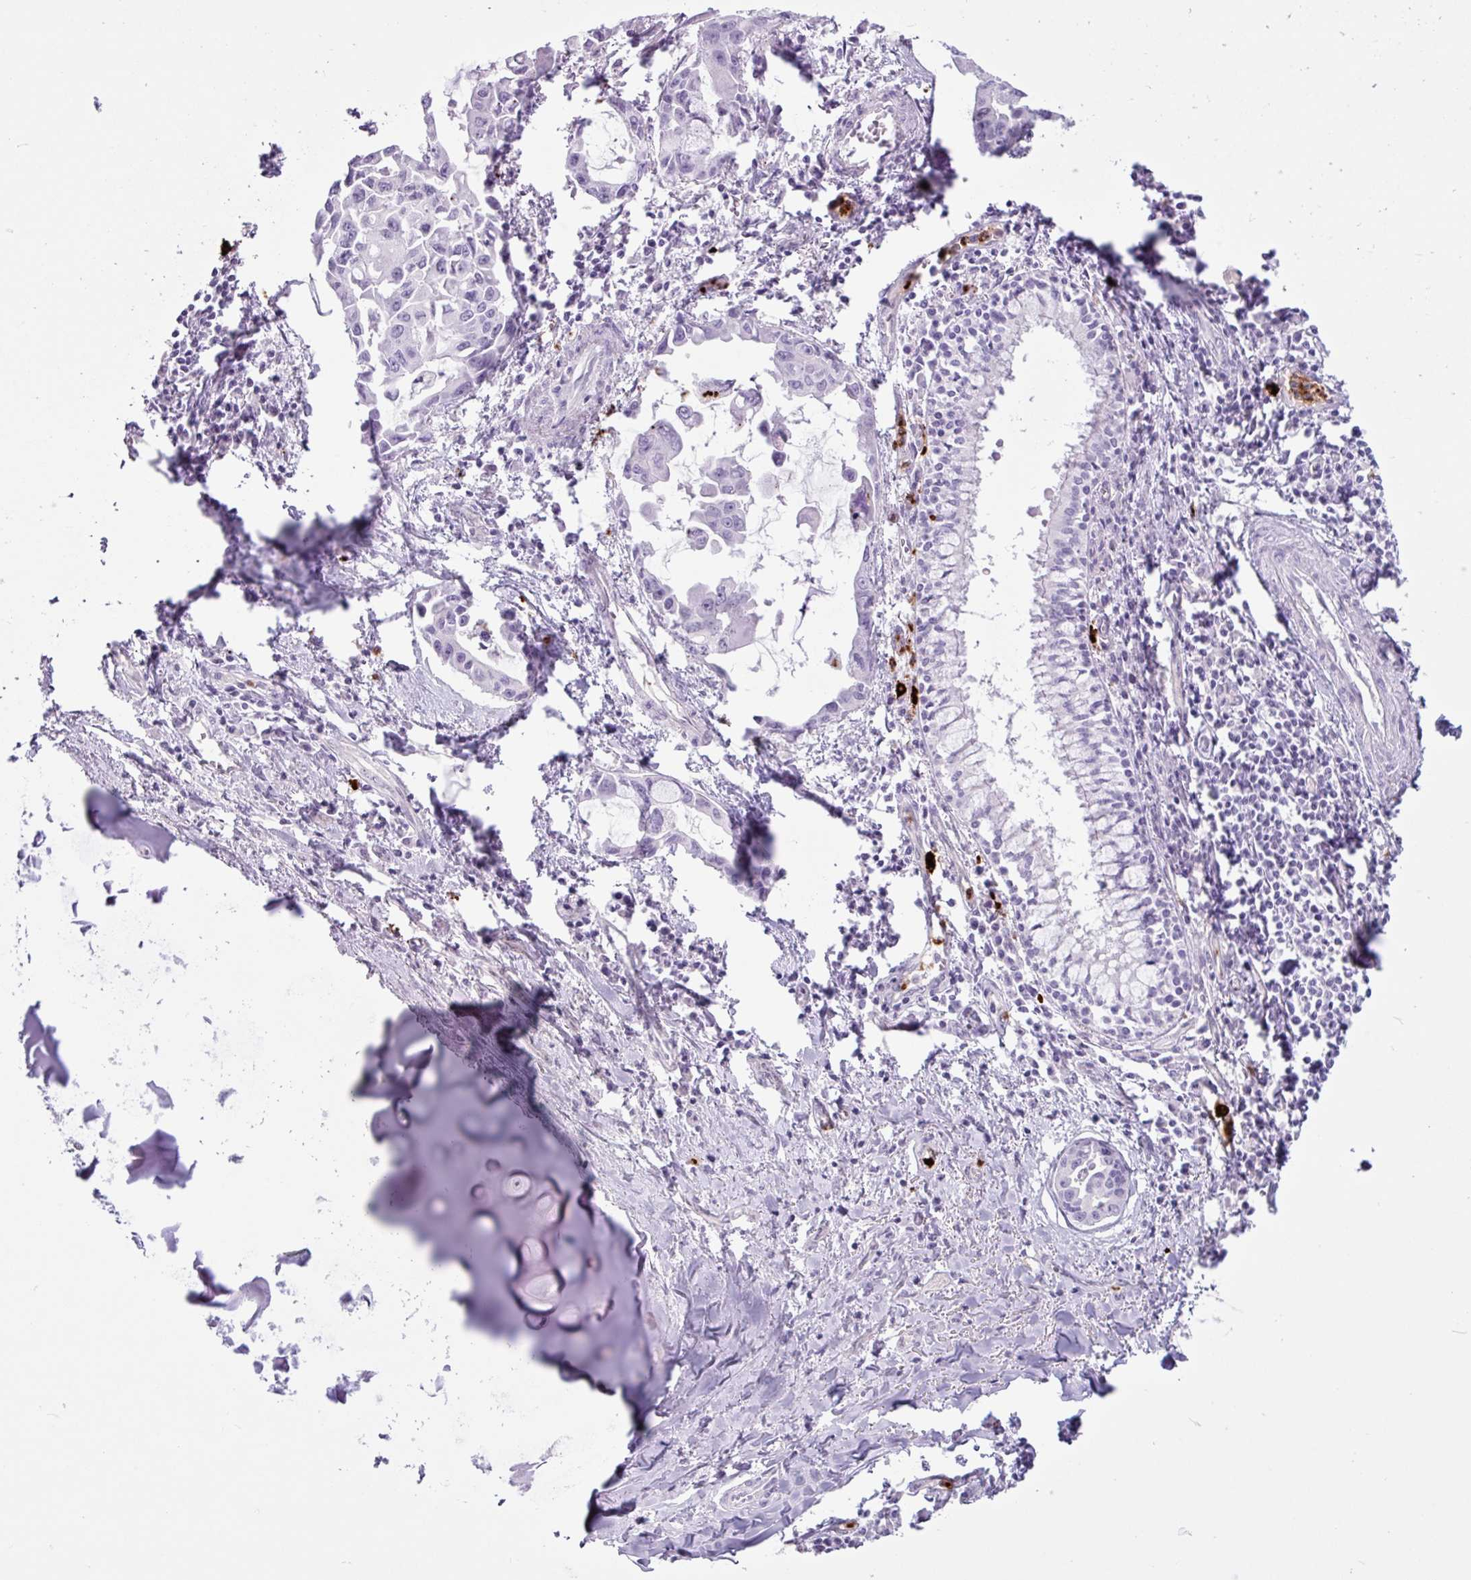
{"staining": {"intensity": "negative", "quantity": "none", "location": "none"}, "tissue": "lung cancer", "cell_type": "Tumor cells", "image_type": "cancer", "snomed": [{"axis": "morphology", "description": "Adenocarcinoma, NOS"}, {"axis": "topography", "description": "Lung"}], "caption": "This is an immunohistochemistry (IHC) photomicrograph of adenocarcinoma (lung). There is no expression in tumor cells.", "gene": "TMEM178A", "patient": {"sex": "male", "age": 64}}